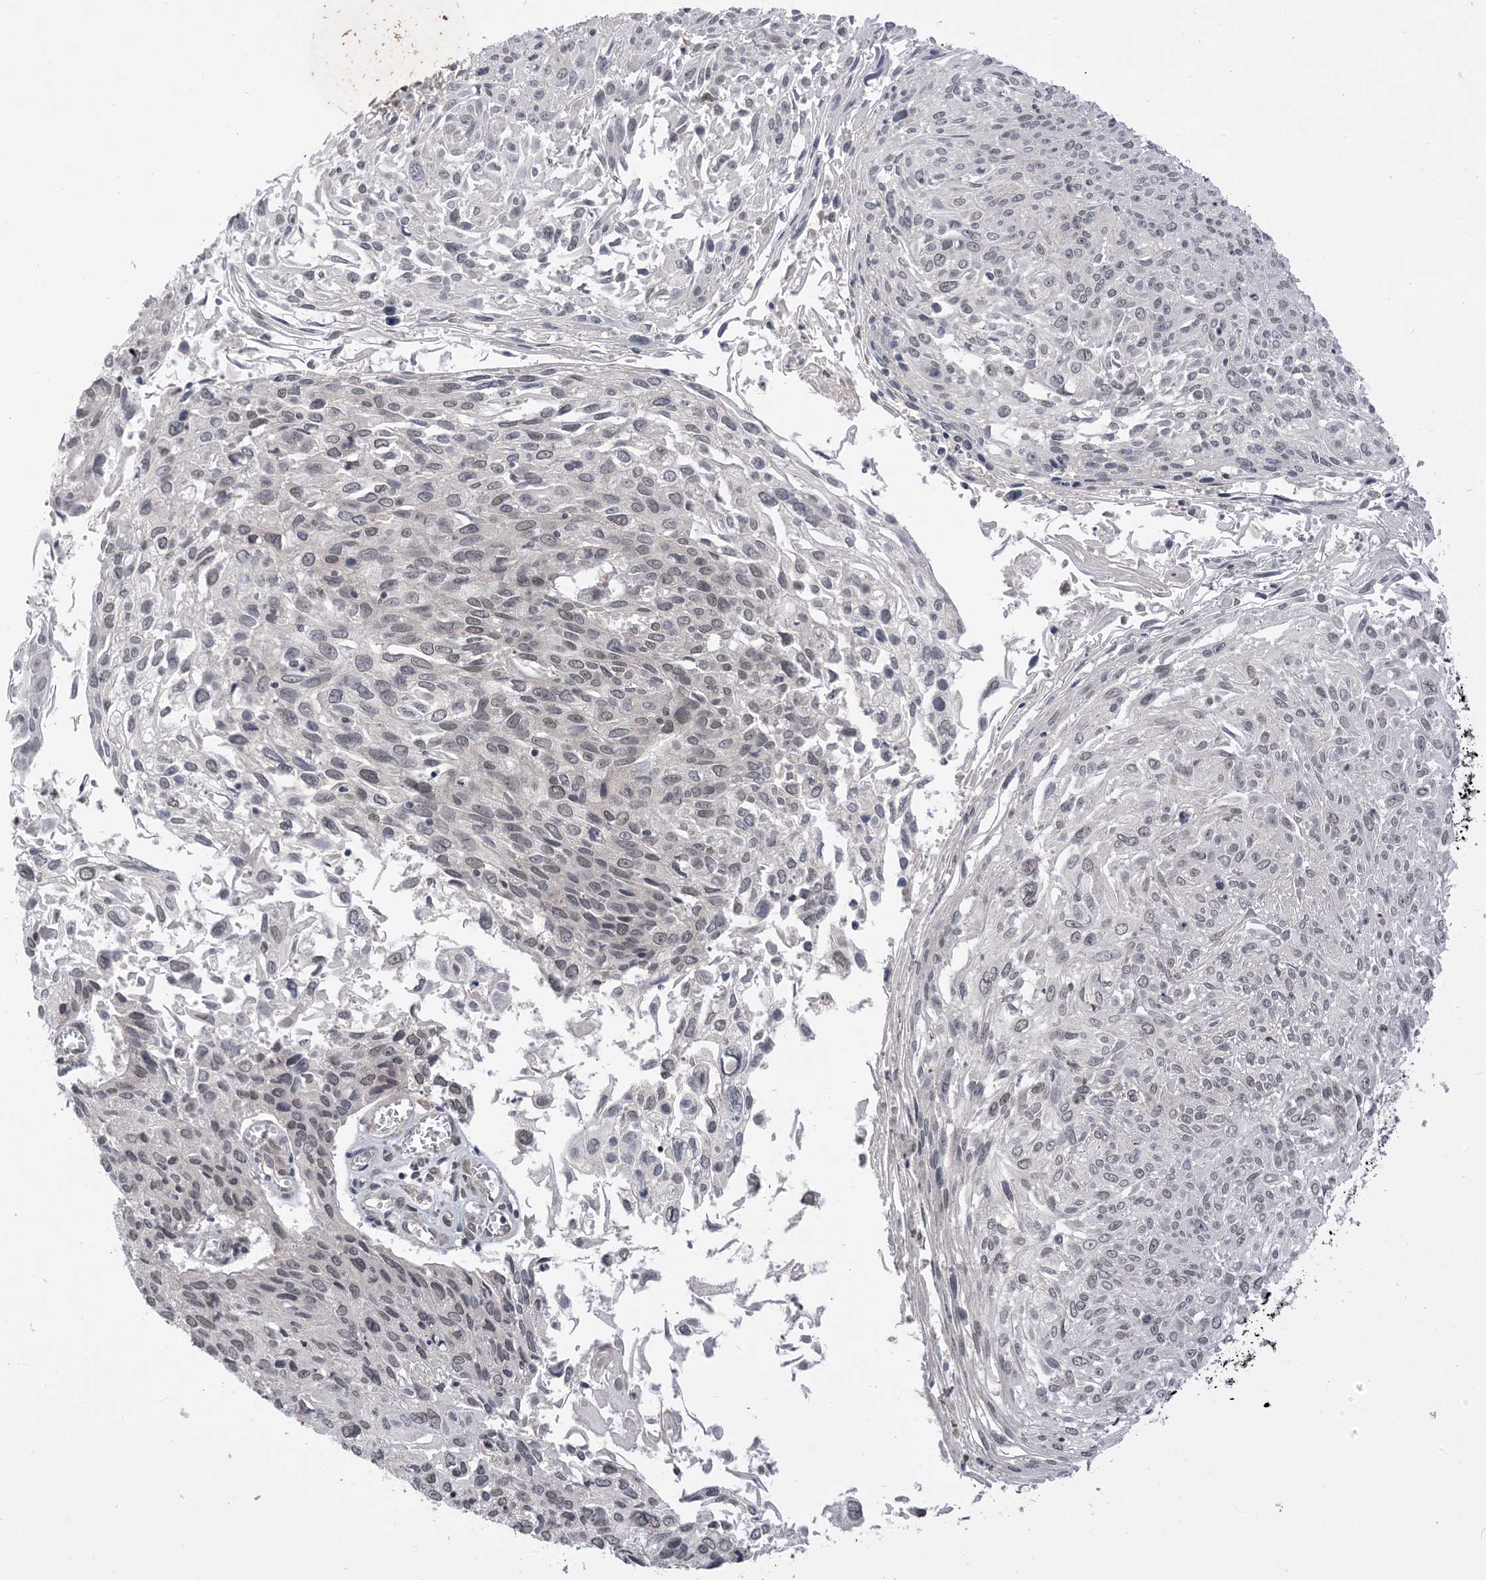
{"staining": {"intensity": "weak", "quantity": "<25%", "location": "nuclear"}, "tissue": "cervical cancer", "cell_type": "Tumor cells", "image_type": "cancer", "snomed": [{"axis": "morphology", "description": "Squamous cell carcinoma, NOS"}, {"axis": "topography", "description": "Cervix"}], "caption": "IHC micrograph of neoplastic tissue: human cervical squamous cell carcinoma stained with DAB (3,3'-diaminobenzidine) demonstrates no significant protein staining in tumor cells.", "gene": "RANBP9", "patient": {"sex": "female", "age": 51}}